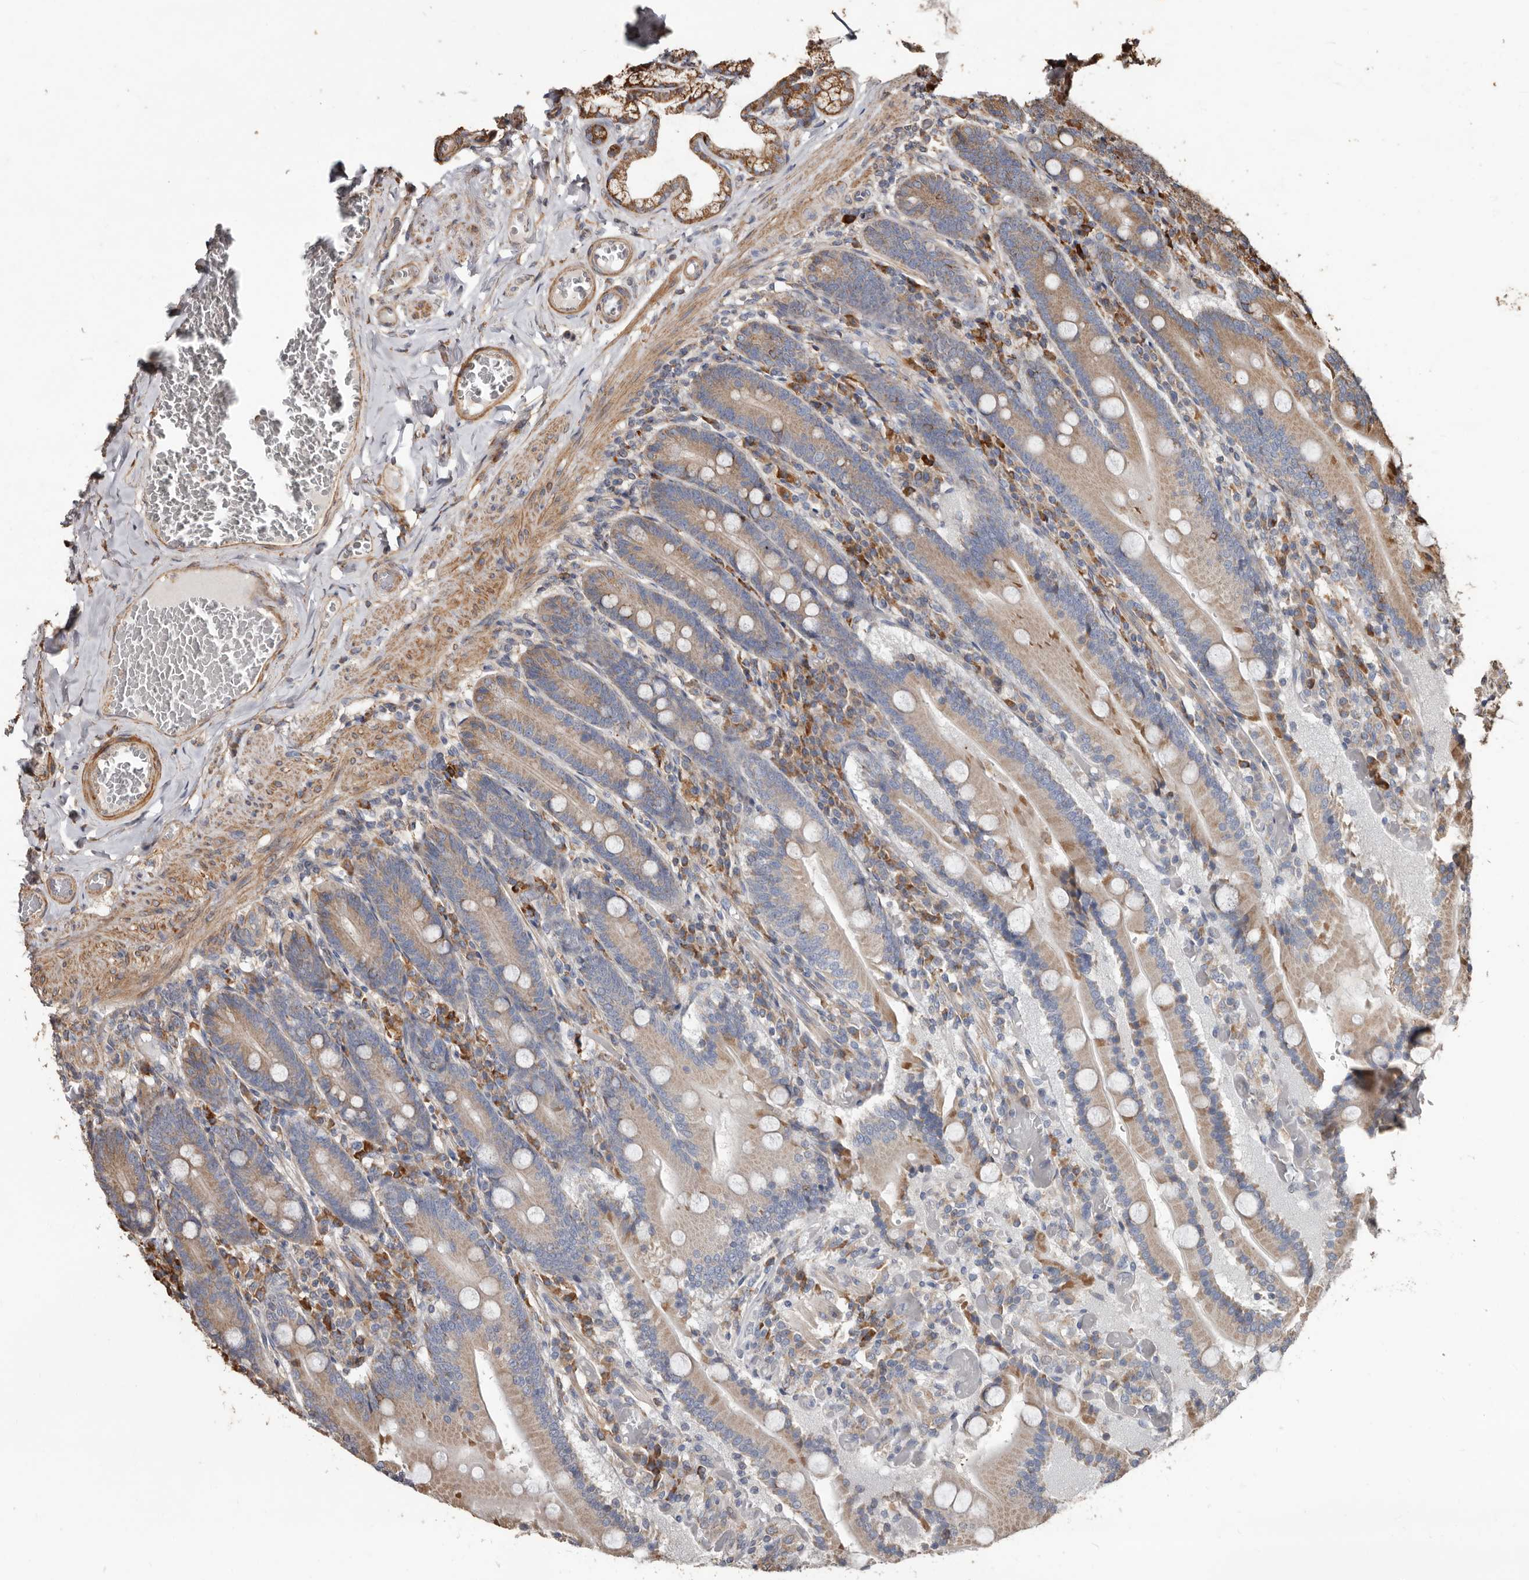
{"staining": {"intensity": "moderate", "quantity": ">75%", "location": "cytoplasmic/membranous"}, "tissue": "duodenum", "cell_type": "Glandular cells", "image_type": "normal", "snomed": [{"axis": "morphology", "description": "Normal tissue, NOS"}, {"axis": "topography", "description": "Duodenum"}], "caption": "This micrograph exhibits IHC staining of unremarkable human duodenum, with medium moderate cytoplasmic/membranous staining in about >75% of glandular cells.", "gene": "OSGIN2", "patient": {"sex": "female", "age": 62}}